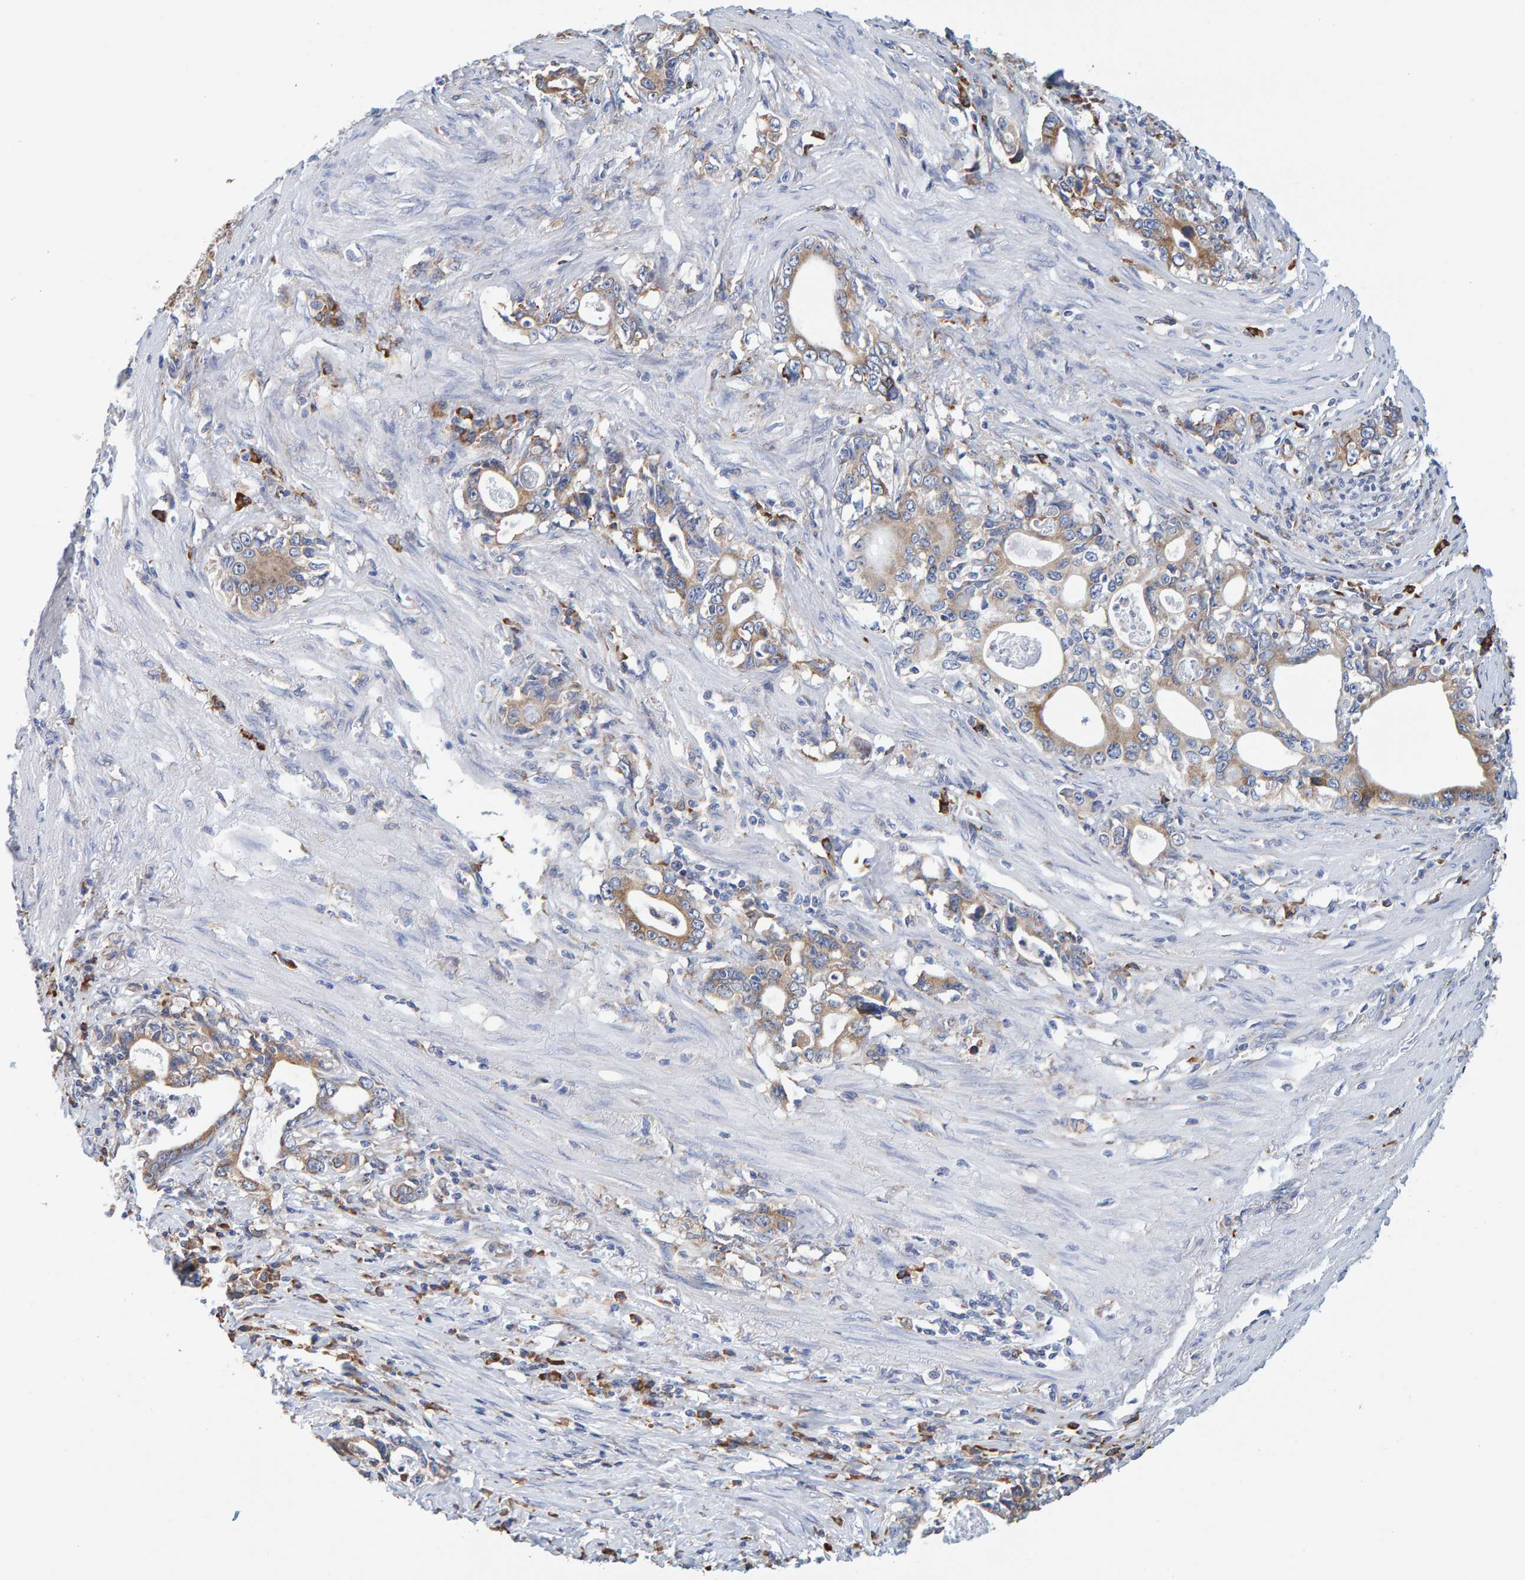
{"staining": {"intensity": "moderate", "quantity": ">75%", "location": "cytoplasmic/membranous"}, "tissue": "stomach cancer", "cell_type": "Tumor cells", "image_type": "cancer", "snomed": [{"axis": "morphology", "description": "Adenocarcinoma, NOS"}, {"axis": "topography", "description": "Stomach, lower"}], "caption": "Protein expression by IHC exhibits moderate cytoplasmic/membranous positivity in about >75% of tumor cells in stomach cancer.", "gene": "SGPL1", "patient": {"sex": "female", "age": 72}}